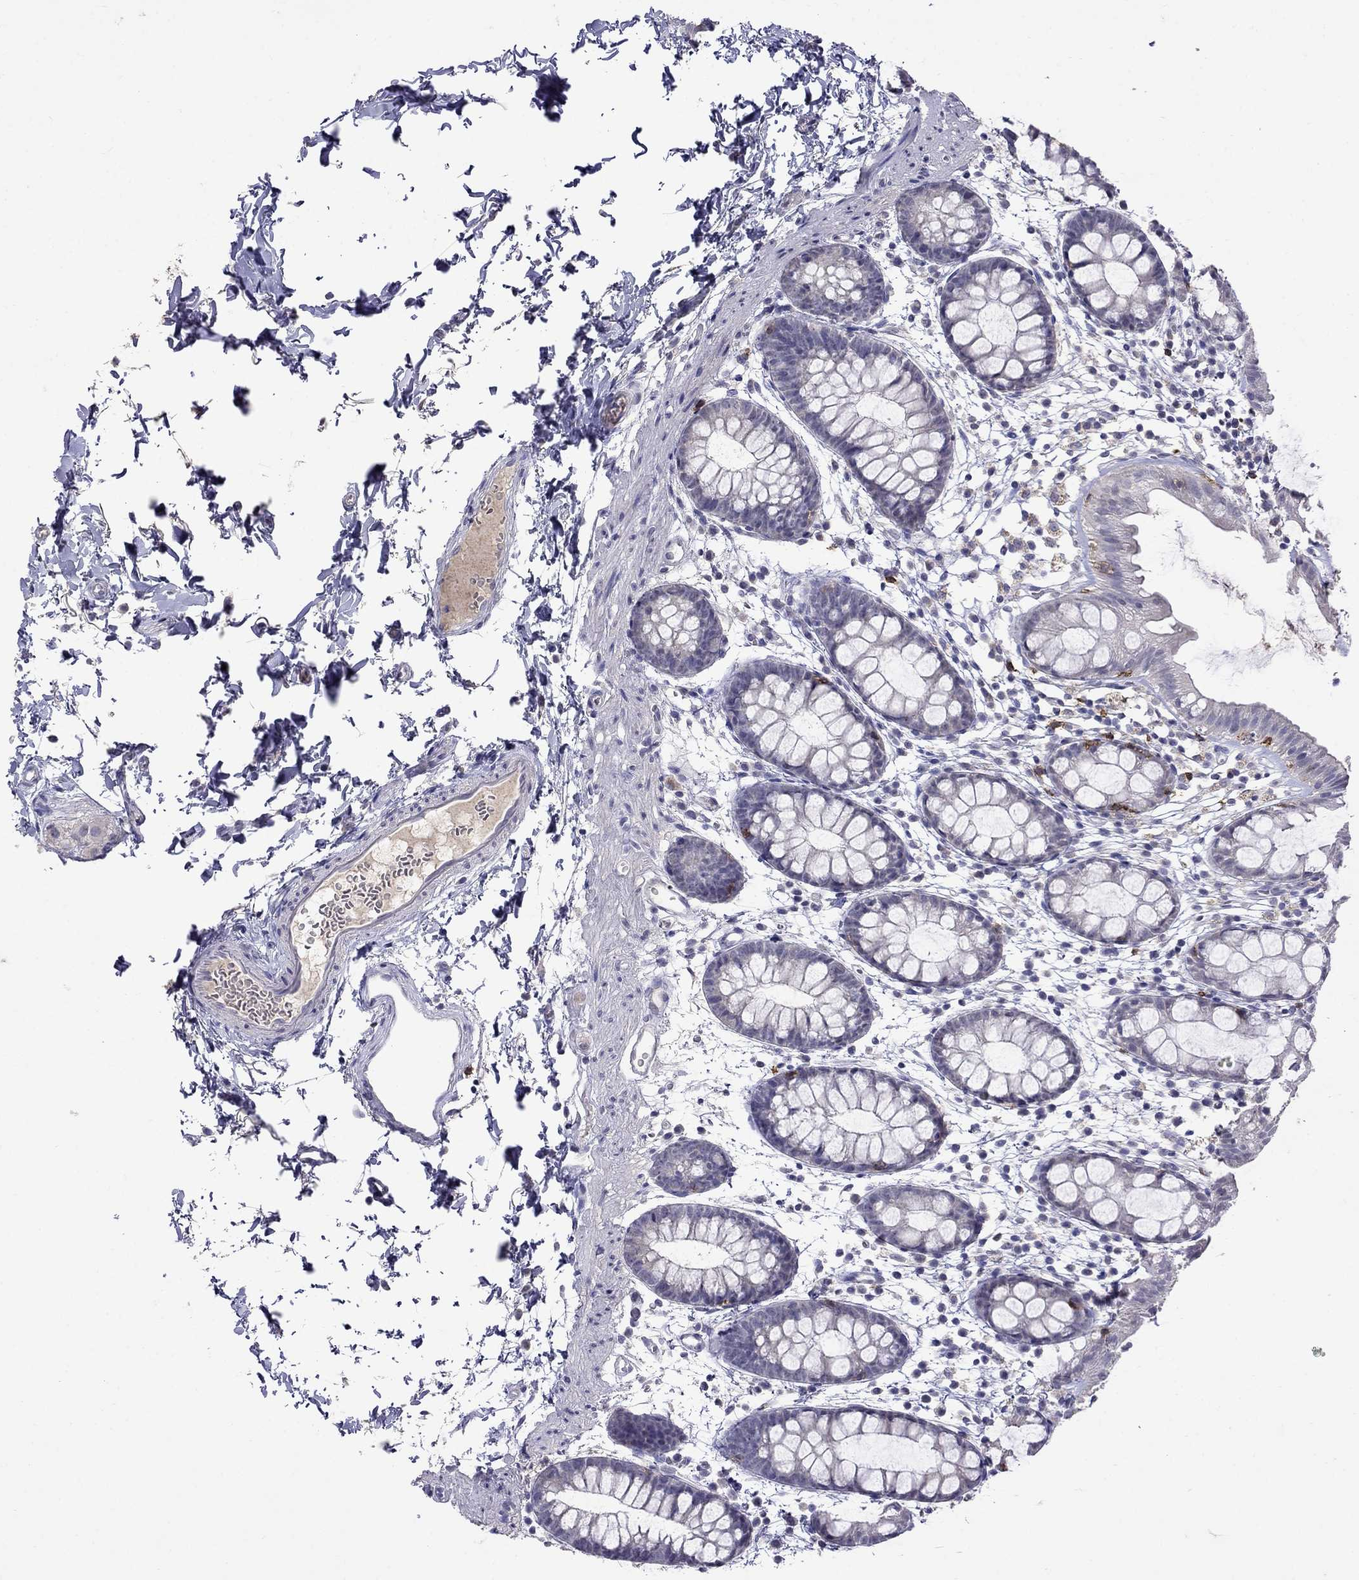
{"staining": {"intensity": "negative", "quantity": "none", "location": "none"}, "tissue": "rectum", "cell_type": "Glandular cells", "image_type": "normal", "snomed": [{"axis": "morphology", "description": "Normal tissue, NOS"}, {"axis": "topography", "description": "Rectum"}], "caption": "Image shows no protein staining in glandular cells of benign rectum. (DAB immunohistochemistry (IHC), high magnification).", "gene": "CD8B", "patient": {"sex": "male", "age": 57}}